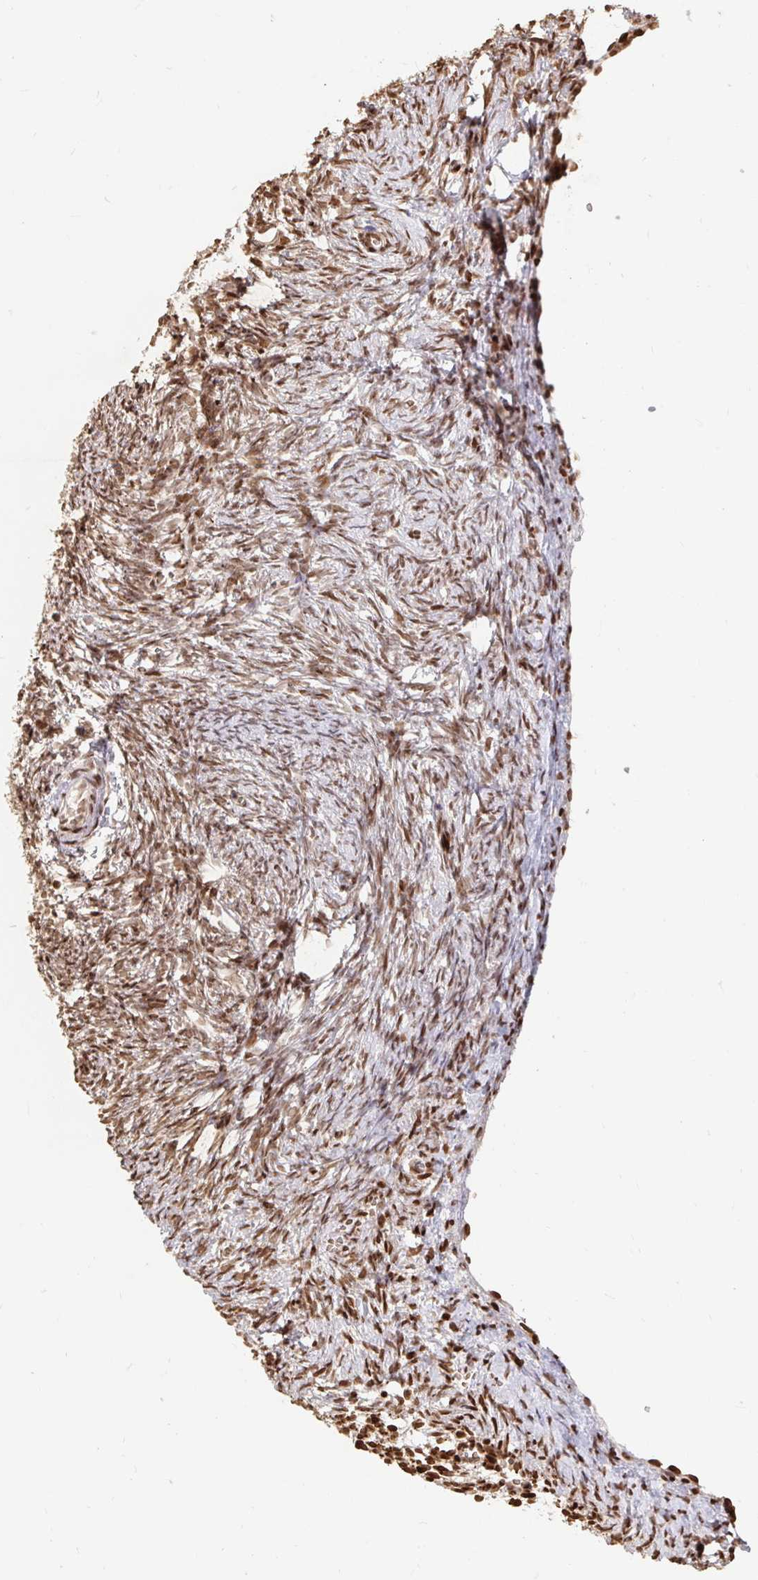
{"staining": {"intensity": "weak", "quantity": ">75%", "location": "nuclear"}, "tissue": "ovary", "cell_type": "Follicle cells", "image_type": "normal", "snomed": [{"axis": "morphology", "description": "Normal tissue, NOS"}, {"axis": "topography", "description": "Ovary"}], "caption": "Immunohistochemical staining of benign ovary shows low levels of weak nuclear positivity in about >75% of follicle cells. (Brightfield microscopy of DAB IHC at high magnification).", "gene": "H2BC5", "patient": {"sex": "female", "age": 41}}